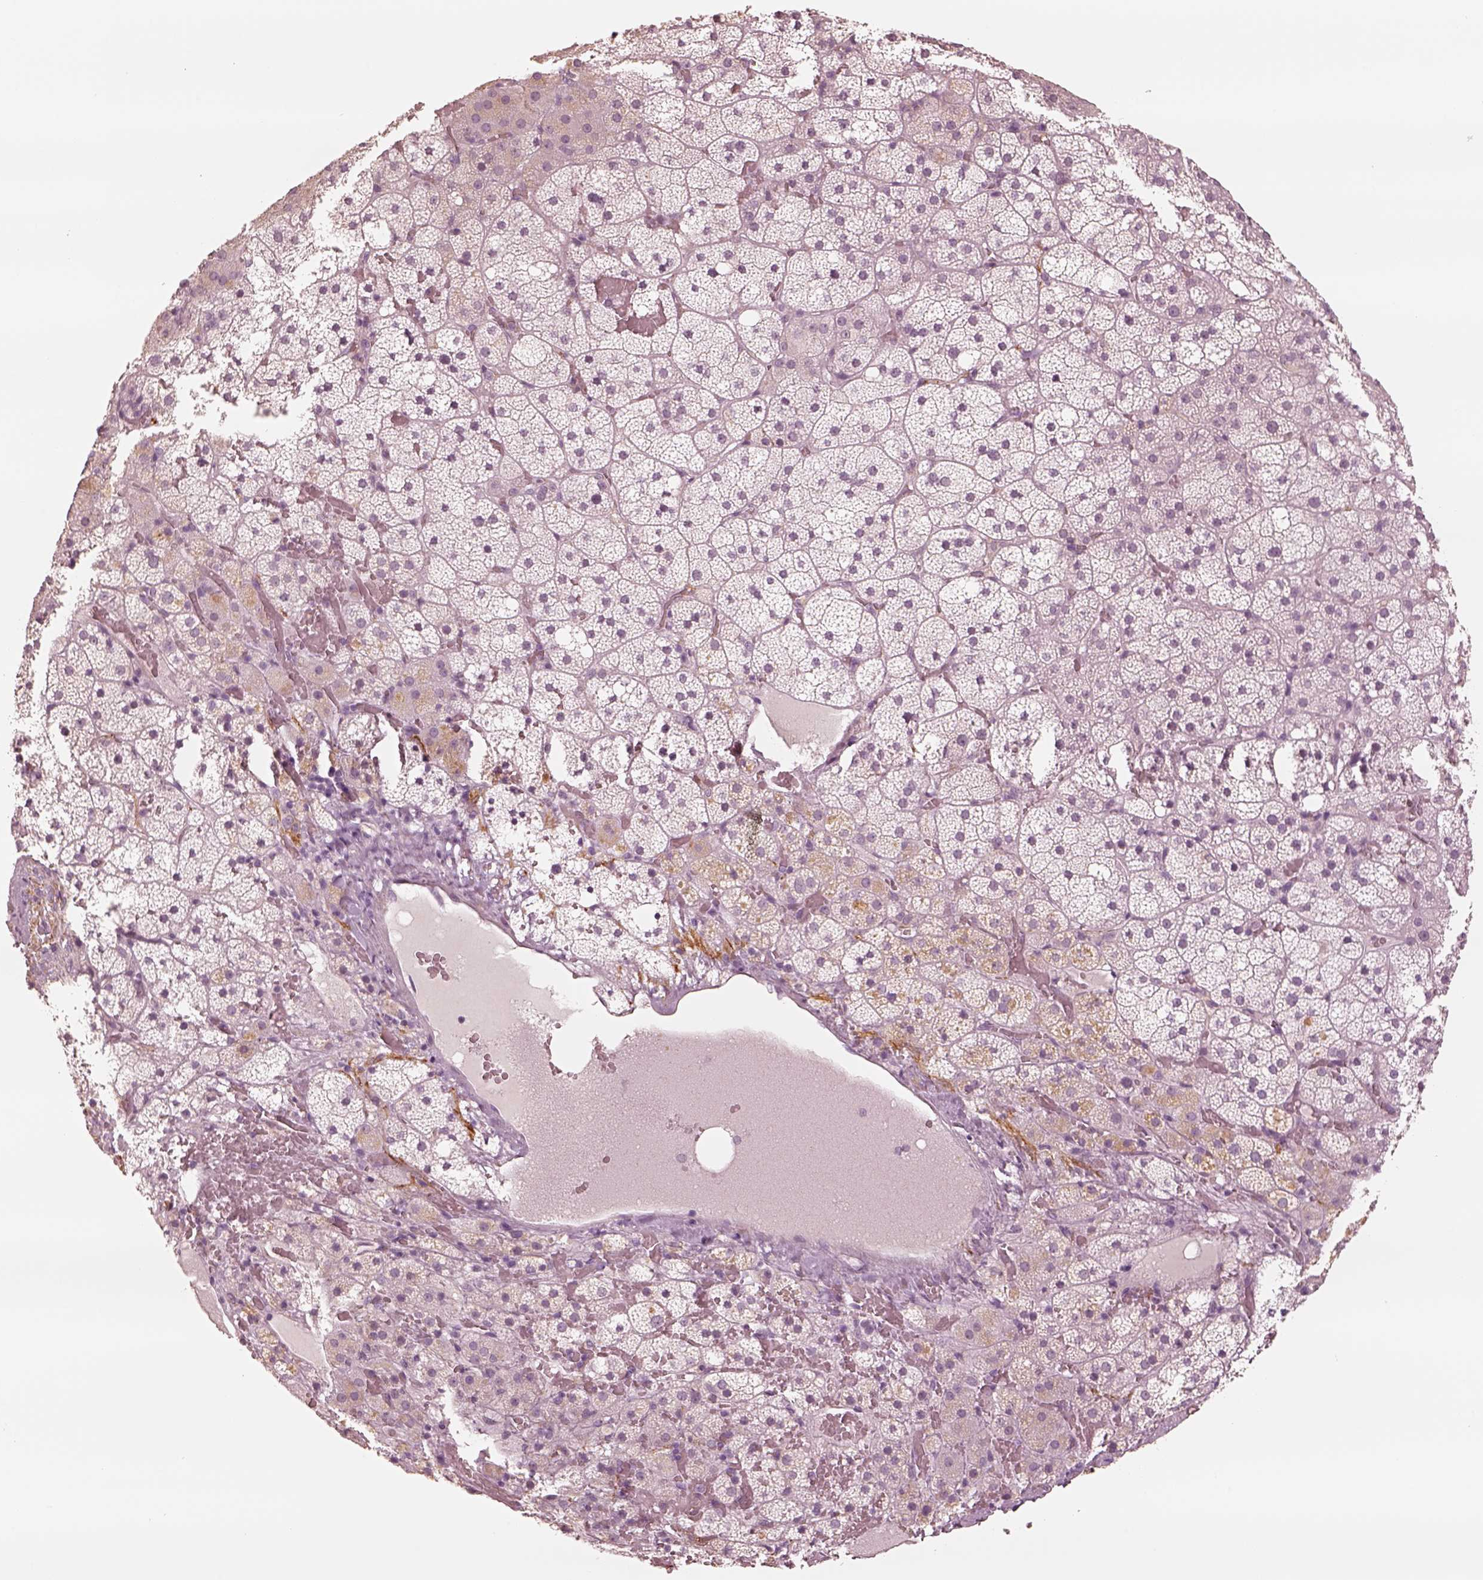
{"staining": {"intensity": "moderate", "quantity": "<25%", "location": "cytoplasmic/membranous"}, "tissue": "adrenal gland", "cell_type": "Glandular cells", "image_type": "normal", "snomed": [{"axis": "morphology", "description": "Normal tissue, NOS"}, {"axis": "topography", "description": "Adrenal gland"}], "caption": "Immunohistochemistry image of normal human adrenal gland stained for a protein (brown), which exhibits low levels of moderate cytoplasmic/membranous expression in about <25% of glandular cells.", "gene": "DNAAF9", "patient": {"sex": "male", "age": 53}}